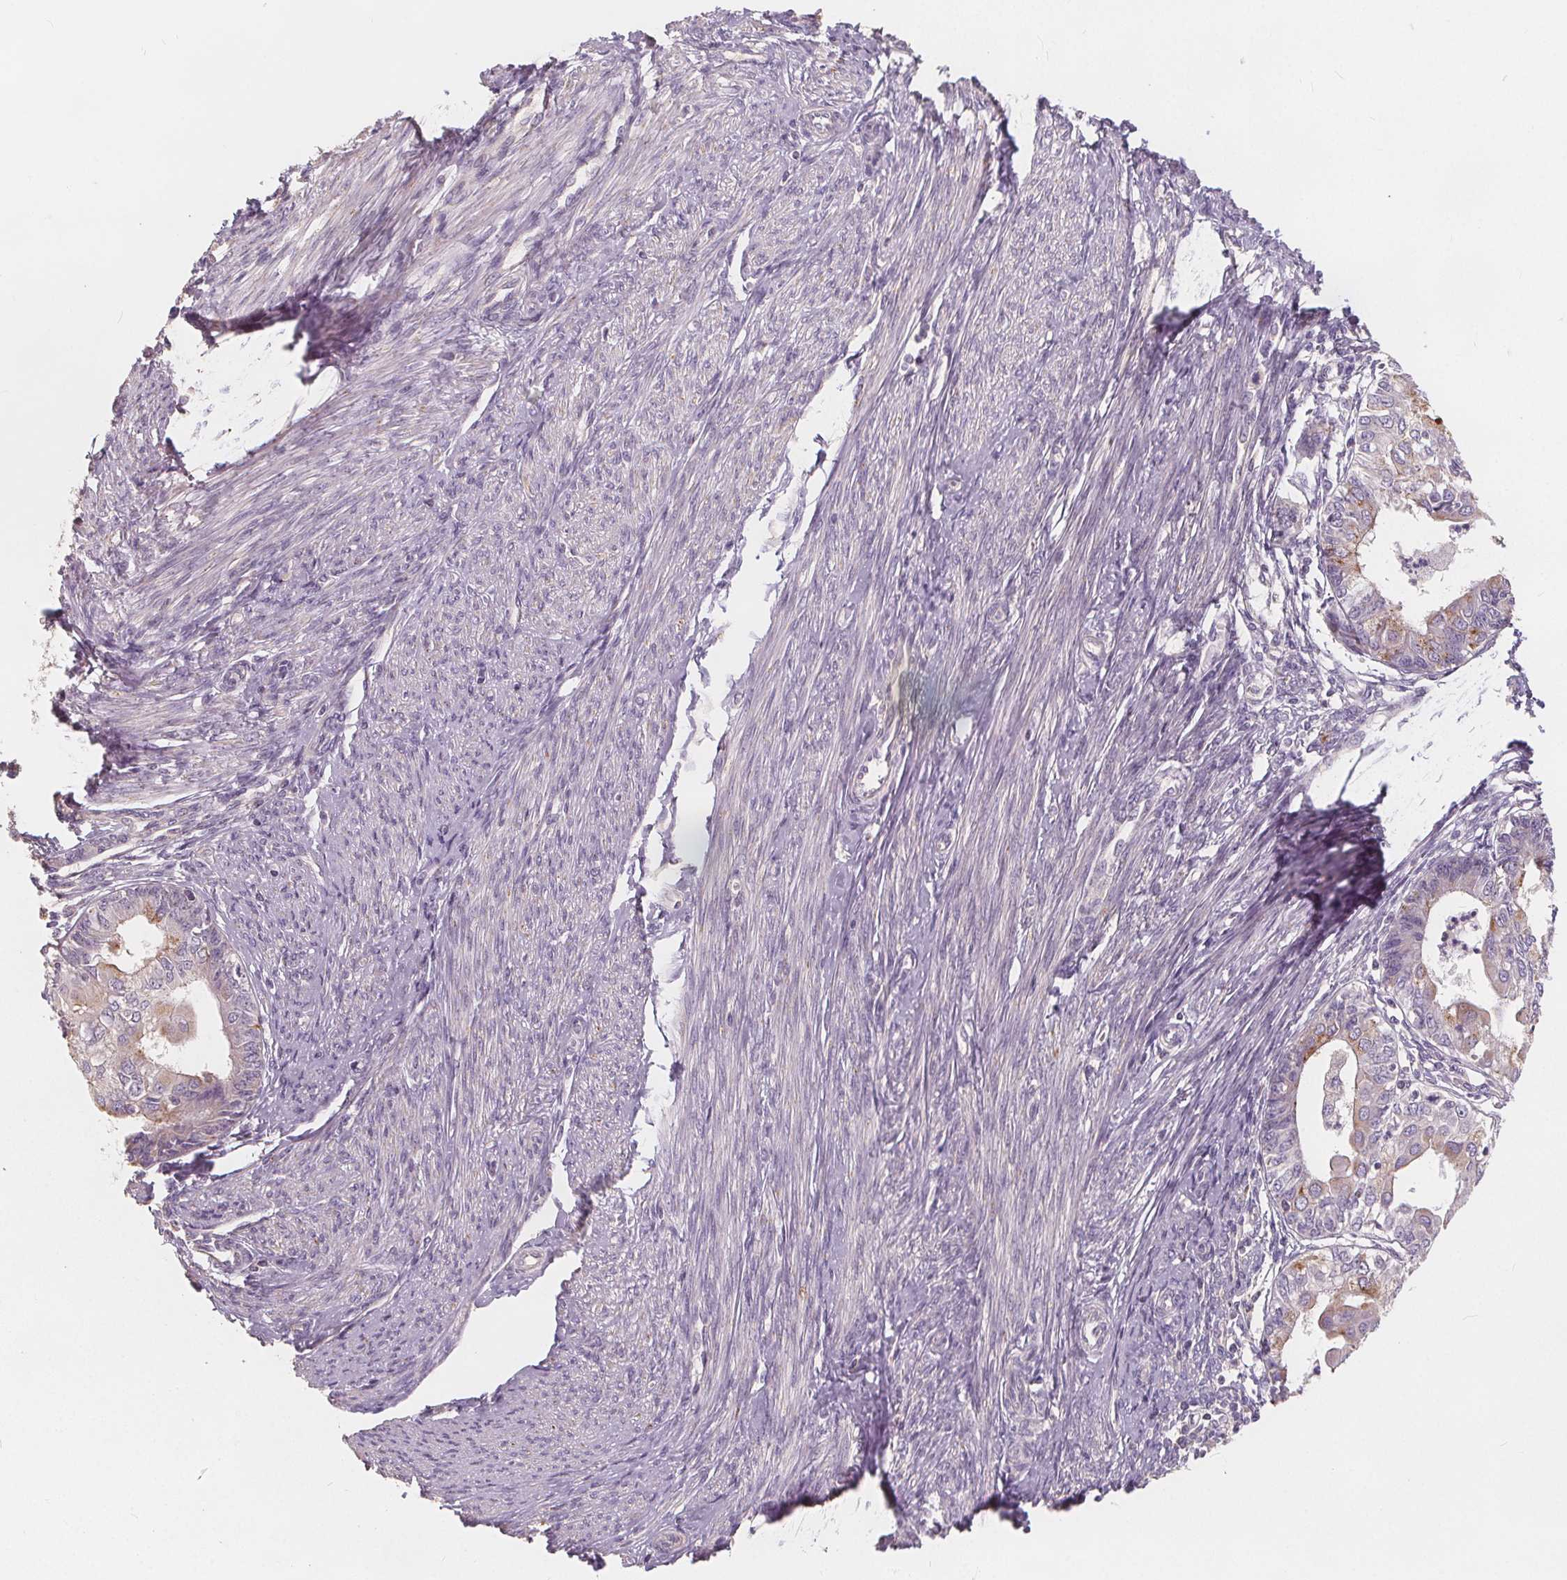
{"staining": {"intensity": "weak", "quantity": "<25%", "location": "cytoplasmic/membranous"}, "tissue": "endometrial cancer", "cell_type": "Tumor cells", "image_type": "cancer", "snomed": [{"axis": "morphology", "description": "Adenocarcinoma, NOS"}, {"axis": "topography", "description": "Endometrium"}], "caption": "High power microscopy image of an immunohistochemistry (IHC) histopathology image of endometrial cancer, revealing no significant staining in tumor cells. (Immunohistochemistry (ihc), brightfield microscopy, high magnification).", "gene": "DRC3", "patient": {"sex": "female", "age": 68}}